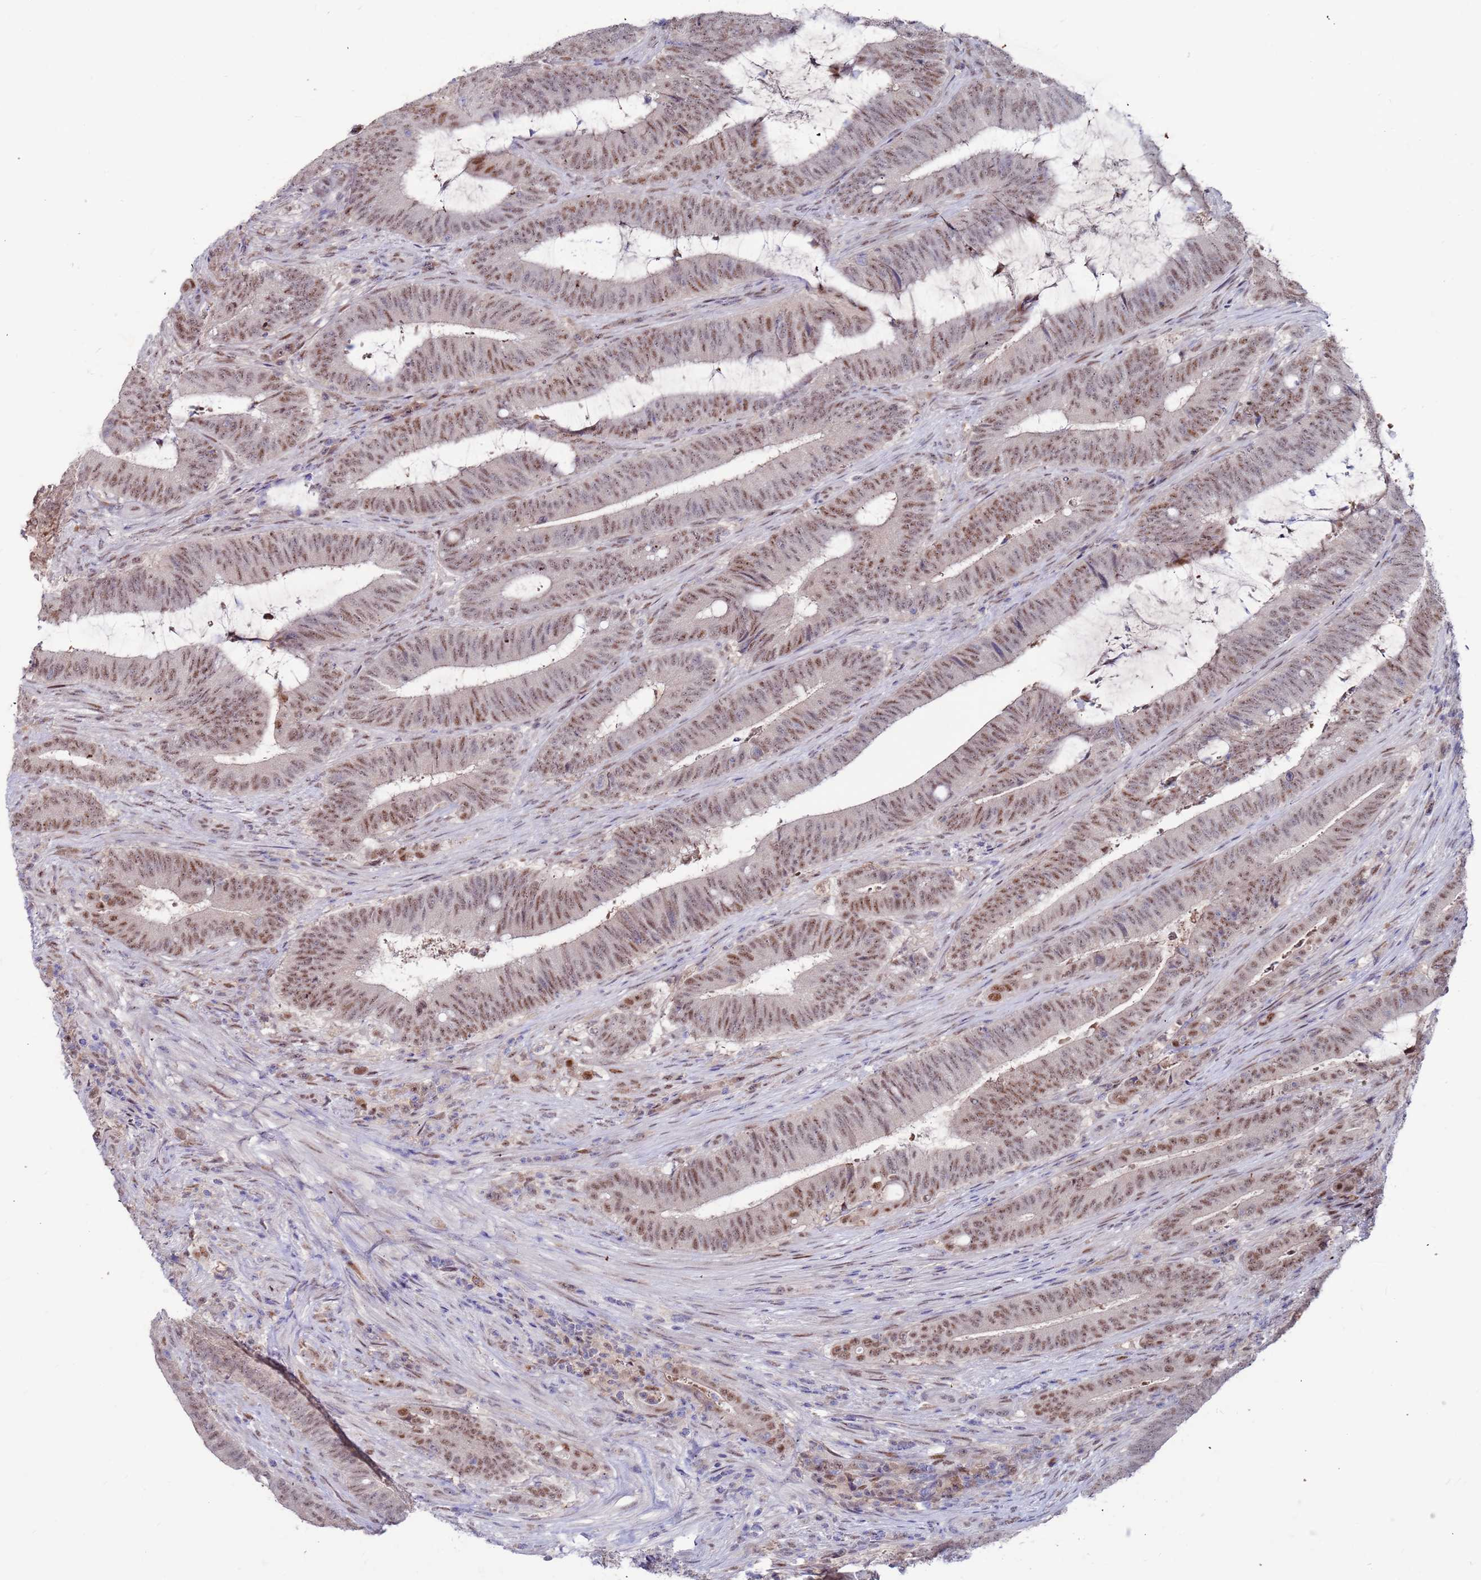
{"staining": {"intensity": "moderate", "quantity": ">75%", "location": "nuclear"}, "tissue": "colorectal cancer", "cell_type": "Tumor cells", "image_type": "cancer", "snomed": [{"axis": "morphology", "description": "Adenocarcinoma, NOS"}, {"axis": "topography", "description": "Colon"}], "caption": "Immunohistochemical staining of colorectal cancer (adenocarcinoma) shows medium levels of moderate nuclear positivity in approximately >75% of tumor cells.", "gene": "FBXO27", "patient": {"sex": "female", "age": 43}}